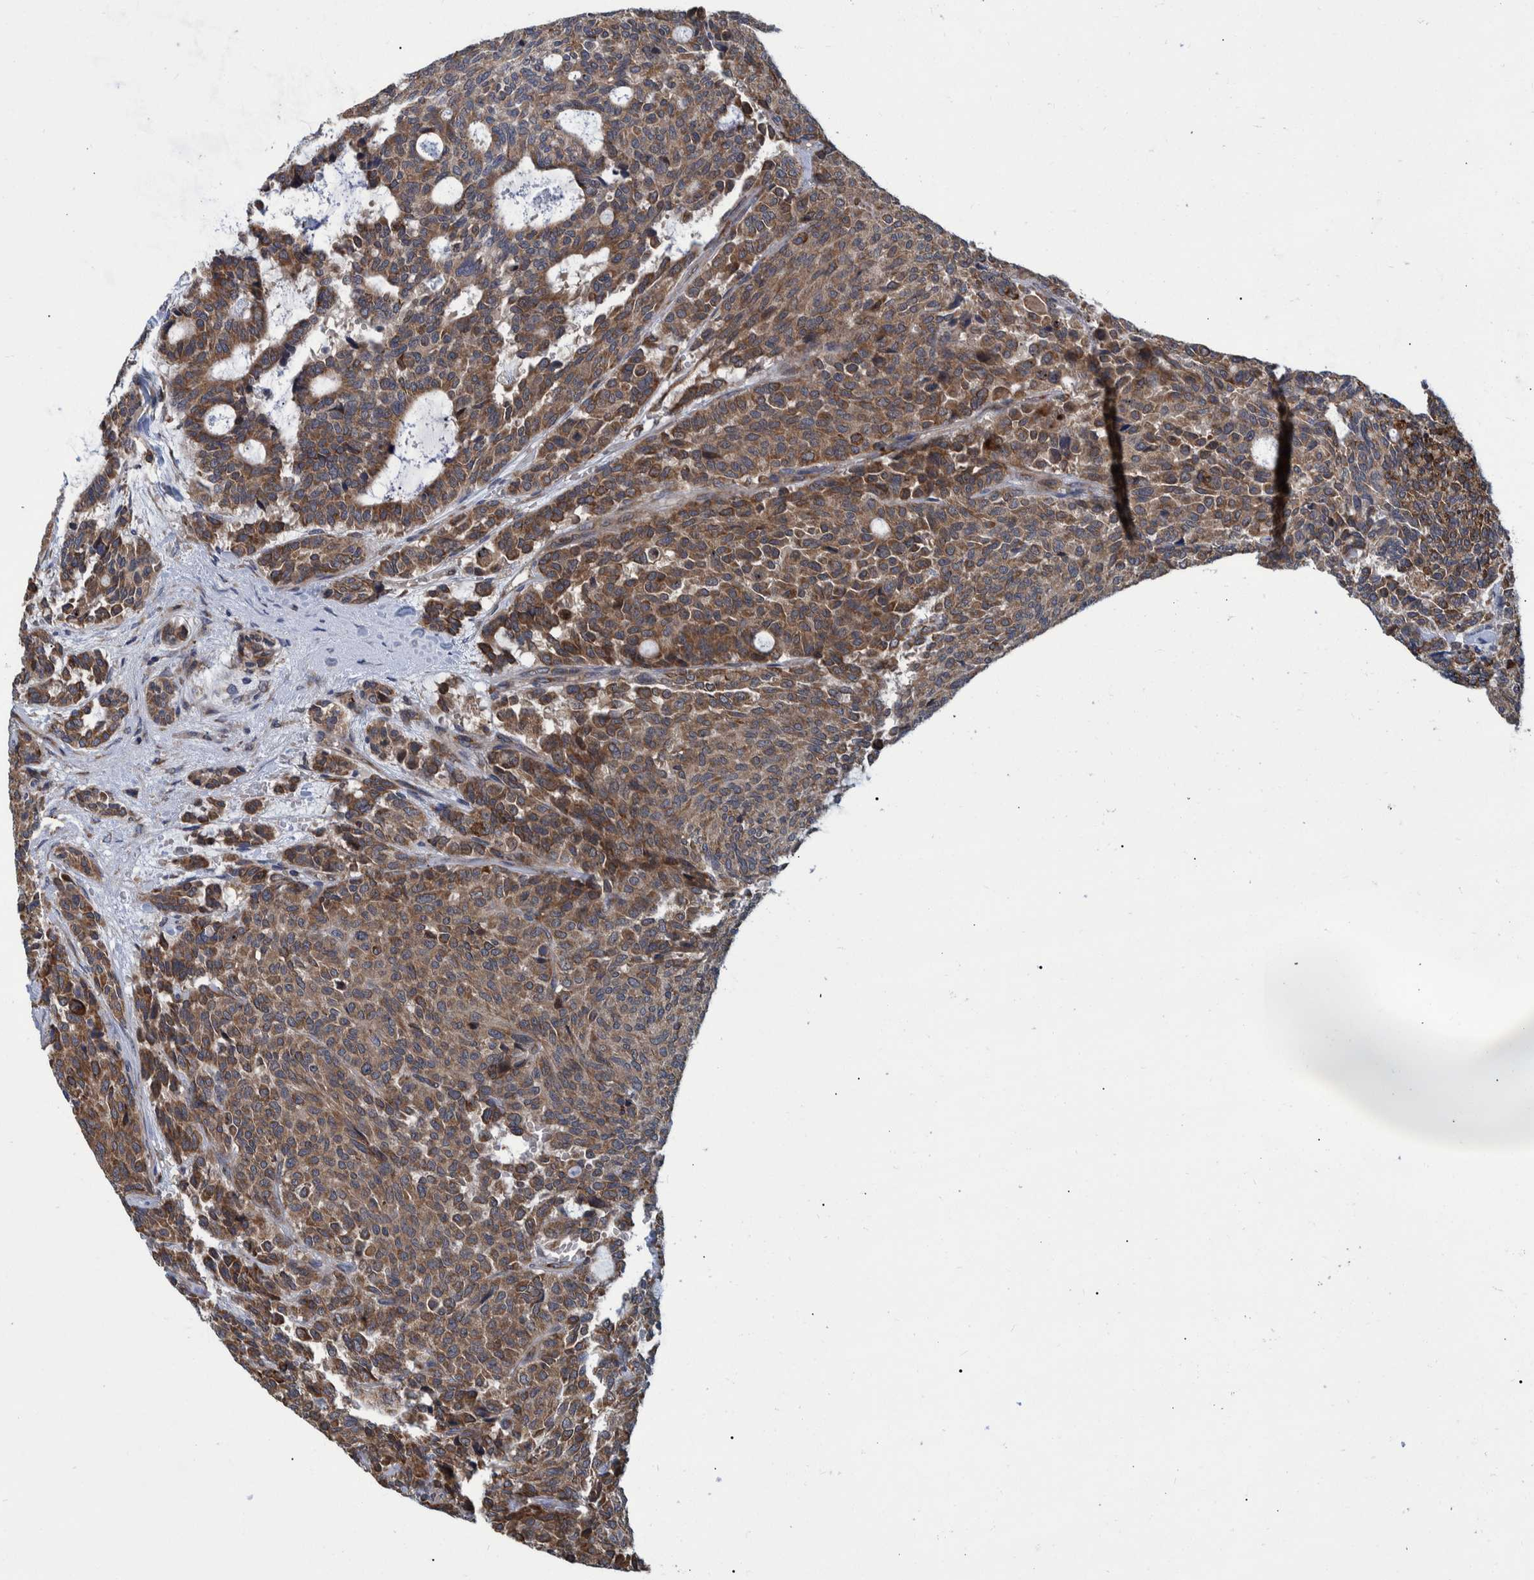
{"staining": {"intensity": "moderate", "quantity": ">75%", "location": "cytoplasmic/membranous"}, "tissue": "carcinoid", "cell_type": "Tumor cells", "image_type": "cancer", "snomed": [{"axis": "morphology", "description": "Carcinoid, malignant, NOS"}, {"axis": "topography", "description": "Pancreas"}], "caption": "A micrograph of human carcinoid stained for a protein displays moderate cytoplasmic/membranous brown staining in tumor cells.", "gene": "SPAG5", "patient": {"sex": "female", "age": 54}}